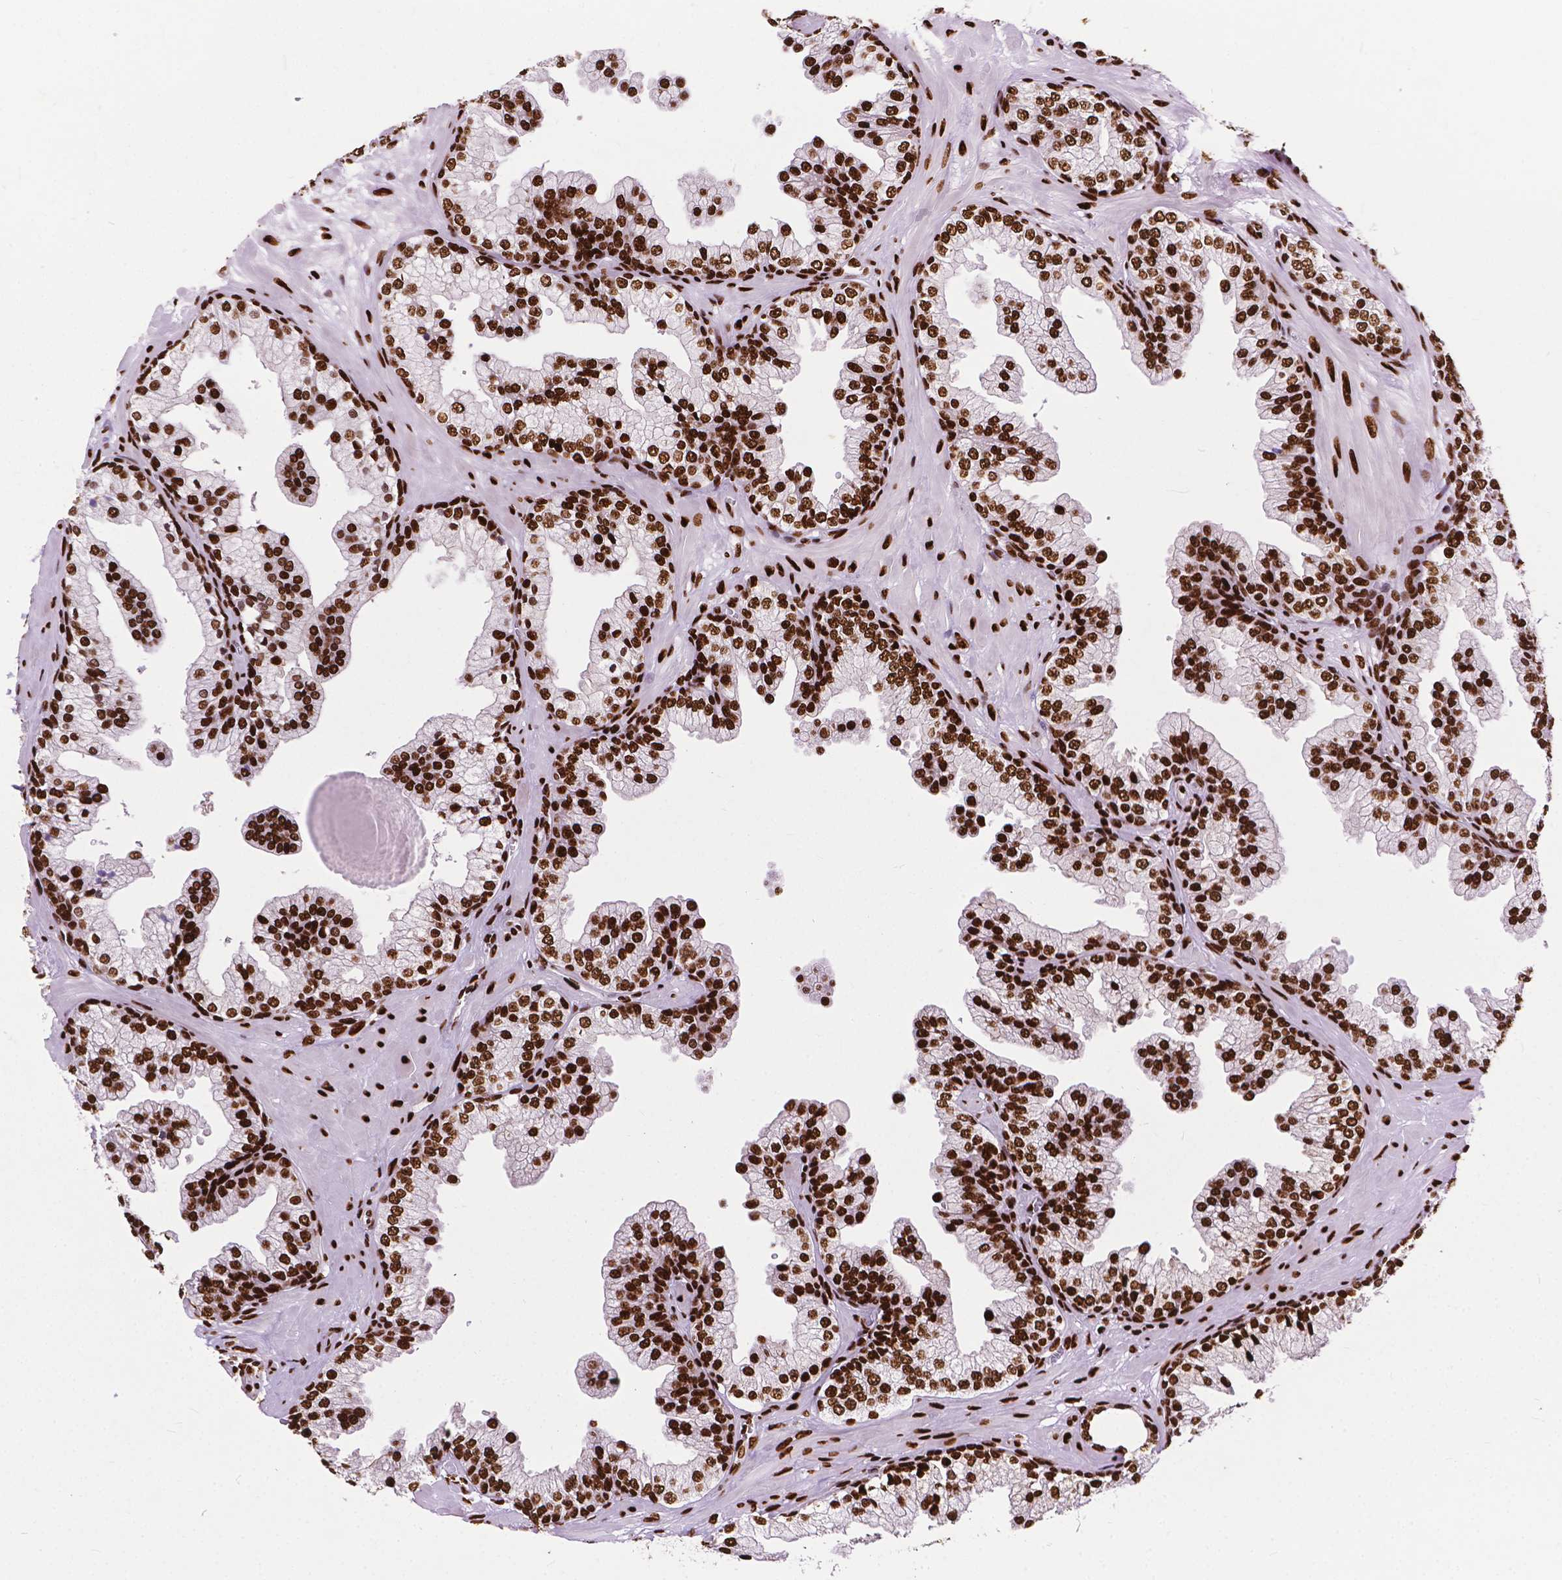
{"staining": {"intensity": "strong", "quantity": ">75%", "location": "nuclear"}, "tissue": "prostate", "cell_type": "Glandular cells", "image_type": "normal", "snomed": [{"axis": "morphology", "description": "Normal tissue, NOS"}, {"axis": "topography", "description": "Prostate"}, {"axis": "topography", "description": "Peripheral nerve tissue"}], "caption": "Immunohistochemical staining of unremarkable prostate exhibits strong nuclear protein staining in approximately >75% of glandular cells. The staining is performed using DAB (3,3'-diaminobenzidine) brown chromogen to label protein expression. The nuclei are counter-stained blue using hematoxylin.", "gene": "SMIM5", "patient": {"sex": "male", "age": 61}}